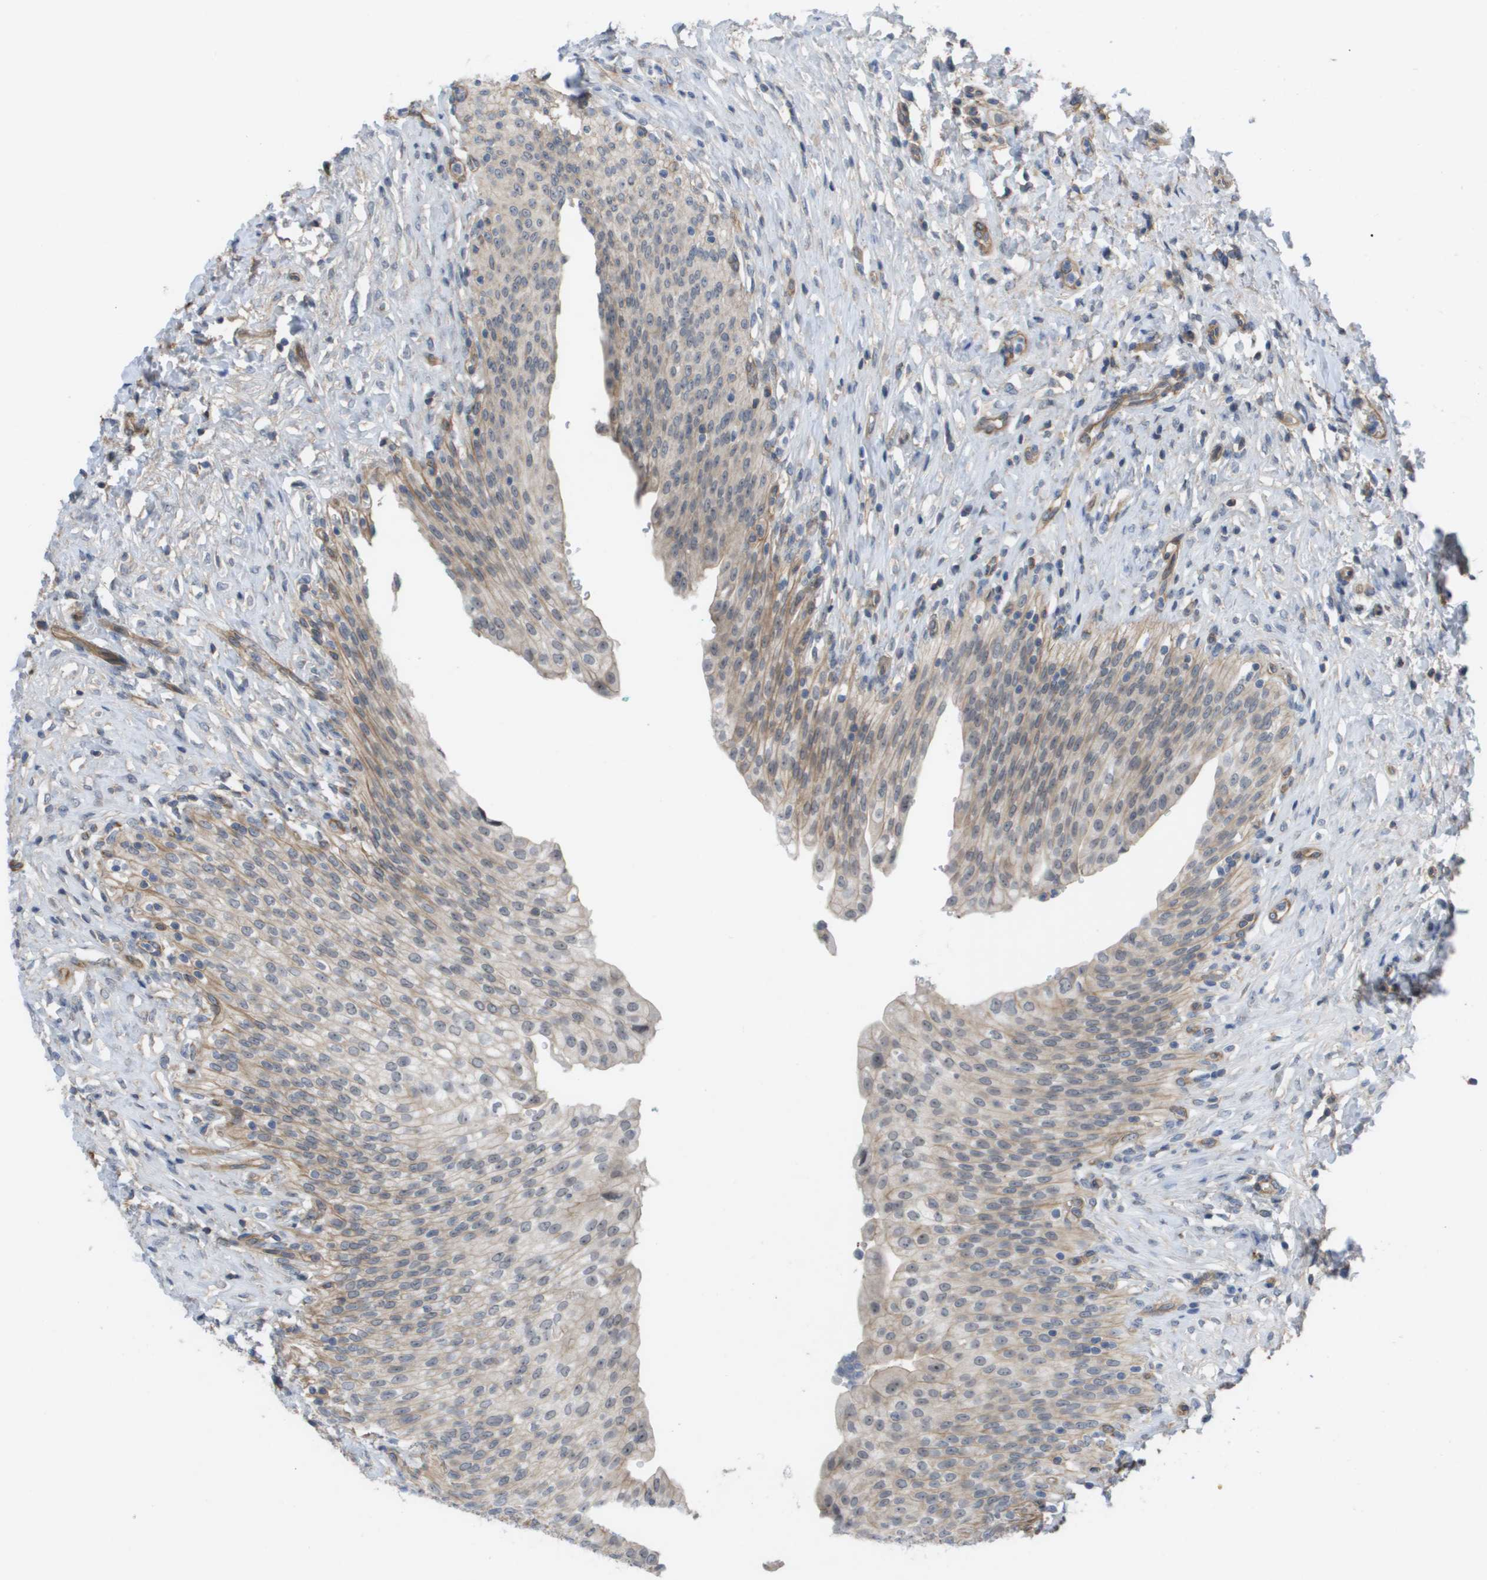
{"staining": {"intensity": "weak", "quantity": ">75%", "location": "cytoplasmic/membranous"}, "tissue": "urinary bladder", "cell_type": "Urothelial cells", "image_type": "normal", "snomed": [{"axis": "morphology", "description": "Urothelial carcinoma, High grade"}, {"axis": "topography", "description": "Urinary bladder"}], "caption": "Brown immunohistochemical staining in benign urinary bladder displays weak cytoplasmic/membranous expression in approximately >75% of urothelial cells.", "gene": "MTARC2", "patient": {"sex": "male", "age": 46}}